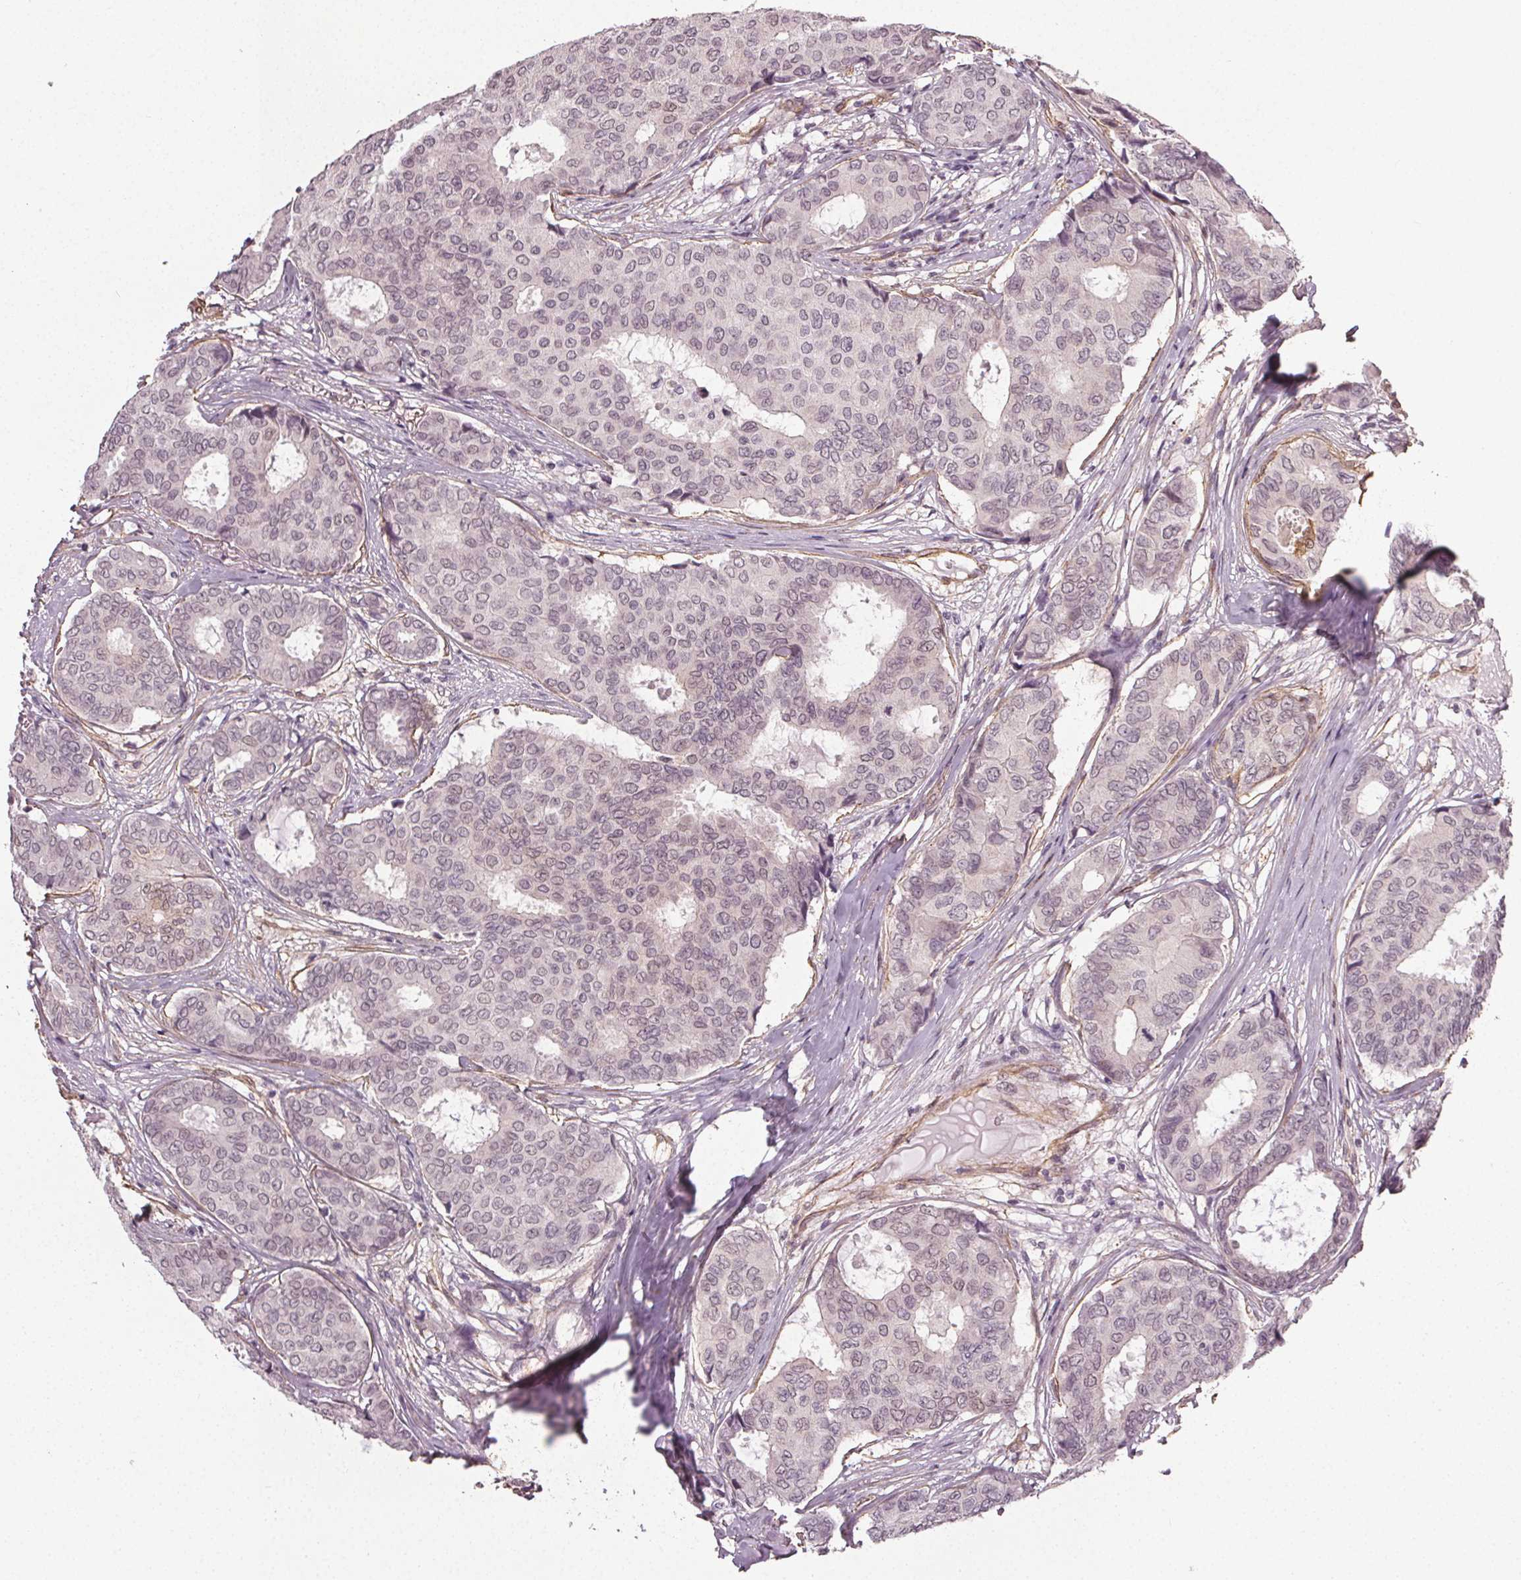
{"staining": {"intensity": "negative", "quantity": "none", "location": "none"}, "tissue": "breast cancer", "cell_type": "Tumor cells", "image_type": "cancer", "snomed": [{"axis": "morphology", "description": "Duct carcinoma"}, {"axis": "topography", "description": "Breast"}], "caption": "A histopathology image of breast infiltrating ductal carcinoma stained for a protein exhibits no brown staining in tumor cells. The staining is performed using DAB brown chromogen with nuclei counter-stained in using hematoxylin.", "gene": "PKP1", "patient": {"sex": "female", "age": 75}}